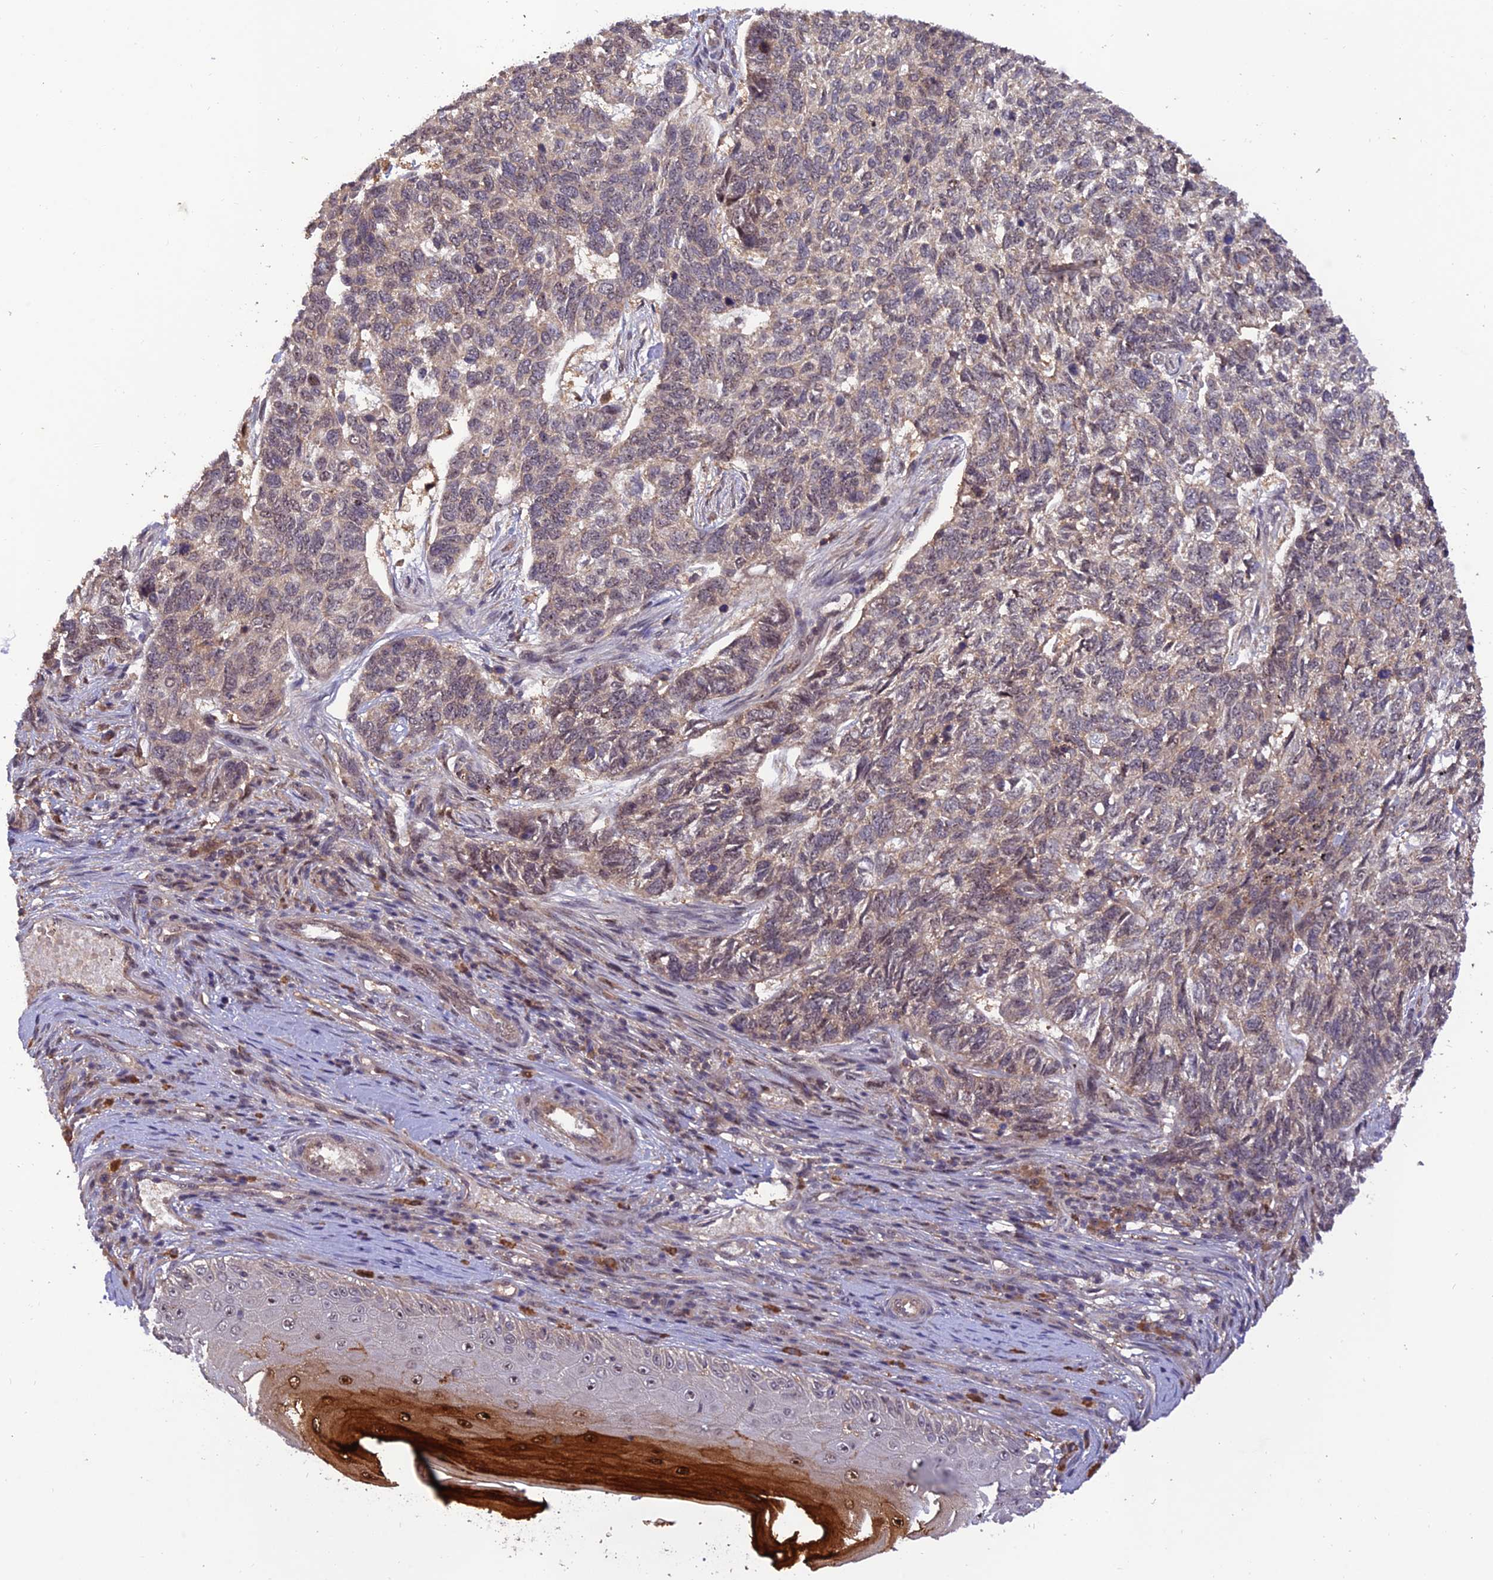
{"staining": {"intensity": "weak", "quantity": "25%-75%", "location": "cytoplasmic/membranous"}, "tissue": "skin cancer", "cell_type": "Tumor cells", "image_type": "cancer", "snomed": [{"axis": "morphology", "description": "Basal cell carcinoma"}, {"axis": "topography", "description": "Skin"}], "caption": "Protein expression by immunohistochemistry (IHC) shows weak cytoplasmic/membranous staining in about 25%-75% of tumor cells in basal cell carcinoma (skin).", "gene": "REV1", "patient": {"sex": "female", "age": 65}}